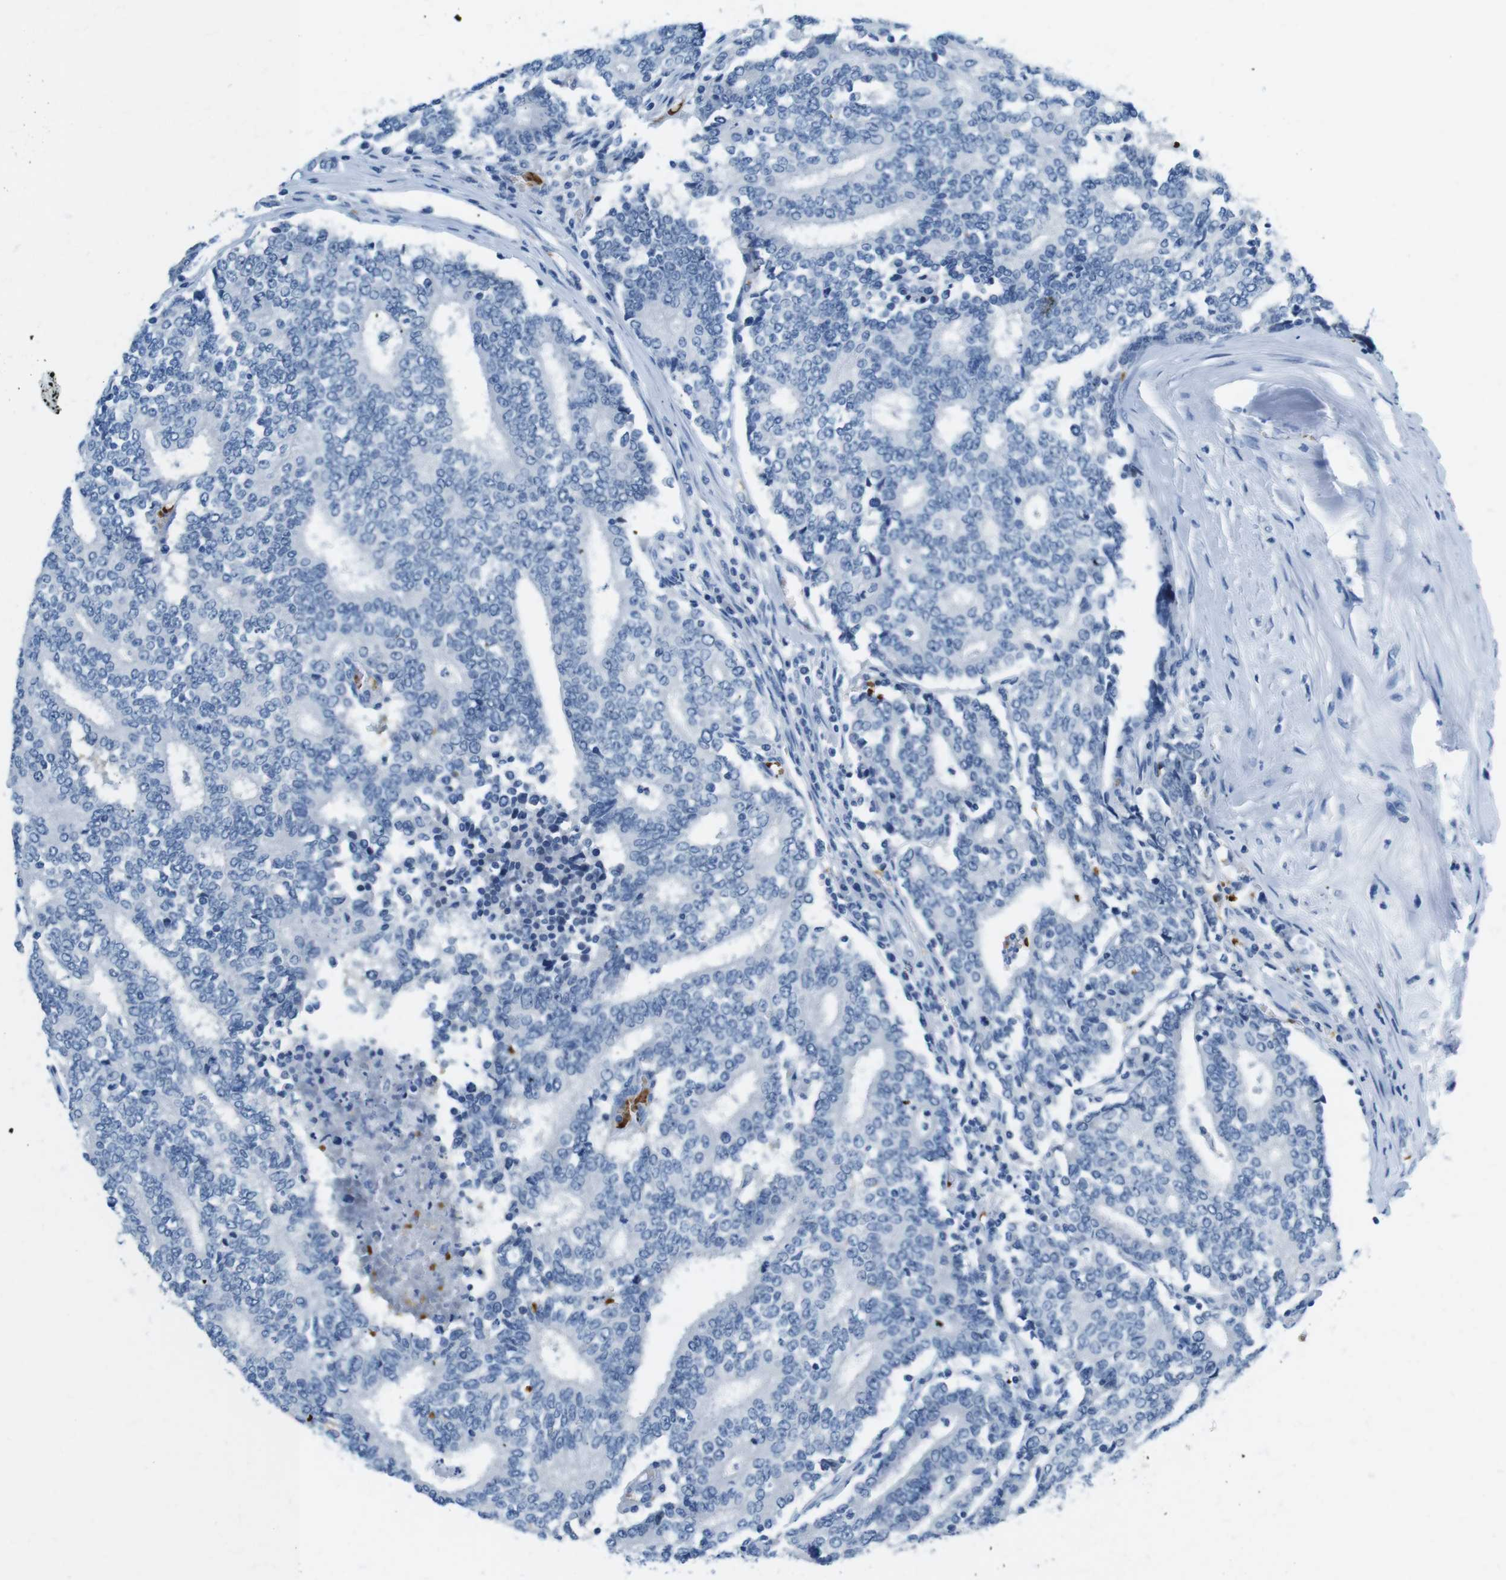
{"staining": {"intensity": "negative", "quantity": "none", "location": "none"}, "tissue": "prostate cancer", "cell_type": "Tumor cells", "image_type": "cancer", "snomed": [{"axis": "morphology", "description": "Normal tissue, NOS"}, {"axis": "morphology", "description": "Adenocarcinoma, High grade"}, {"axis": "topography", "description": "Prostate"}, {"axis": "topography", "description": "Seminal veicle"}], "caption": "High power microscopy micrograph of an immunohistochemistry micrograph of prostate high-grade adenocarcinoma, revealing no significant staining in tumor cells.", "gene": "TFAP2C", "patient": {"sex": "male", "age": 55}}